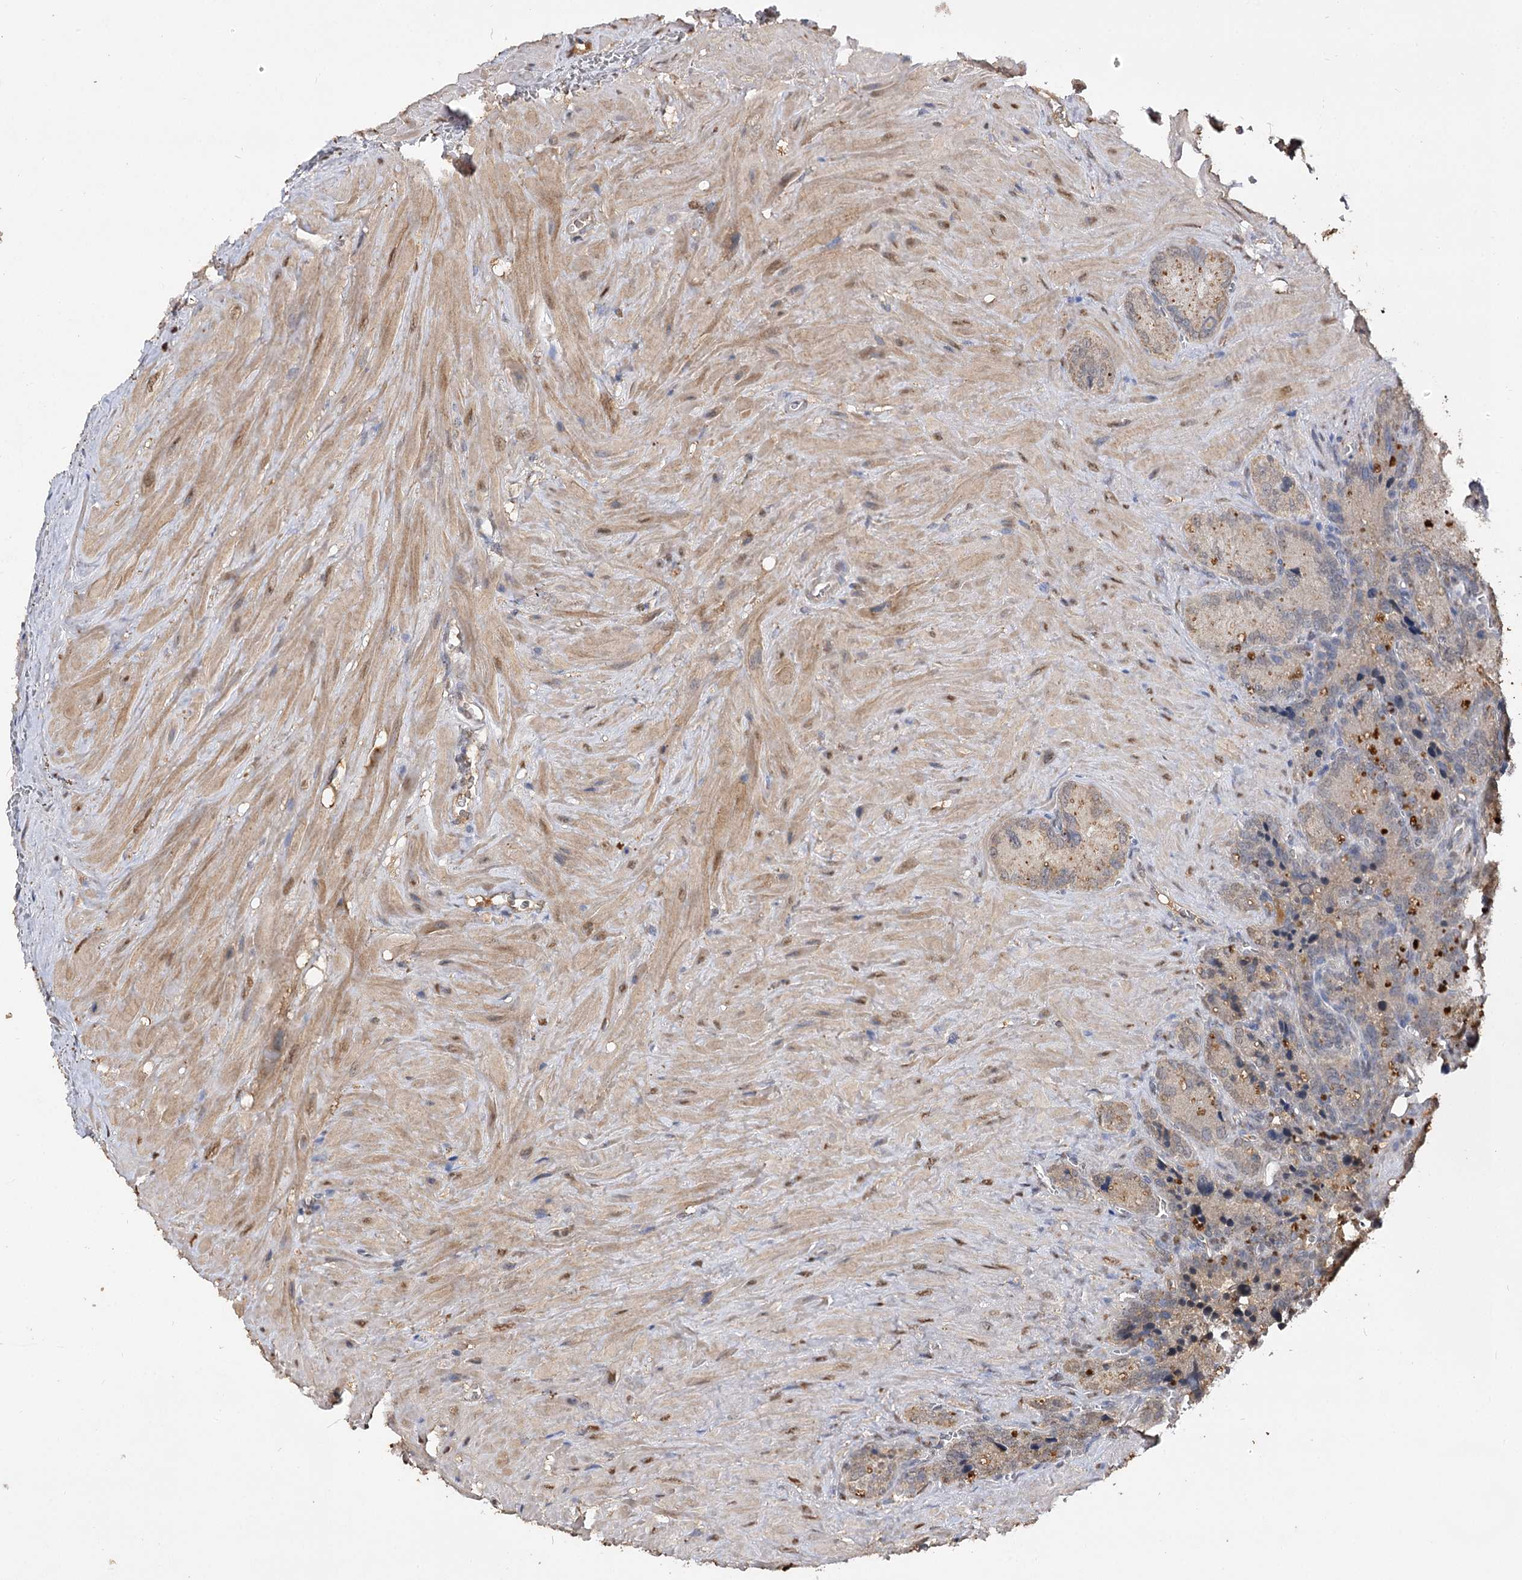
{"staining": {"intensity": "moderate", "quantity": "<25%", "location": "cytoplasmic/membranous"}, "tissue": "seminal vesicle", "cell_type": "Glandular cells", "image_type": "normal", "snomed": [{"axis": "morphology", "description": "Normal tissue, NOS"}, {"axis": "topography", "description": "Seminal veicle"}], "caption": "IHC photomicrograph of normal seminal vesicle: seminal vesicle stained using immunohistochemistry (IHC) displays low levels of moderate protein expression localized specifically in the cytoplasmic/membranous of glandular cells, appearing as a cytoplasmic/membranous brown color.", "gene": "ARL13A", "patient": {"sex": "male", "age": 62}}